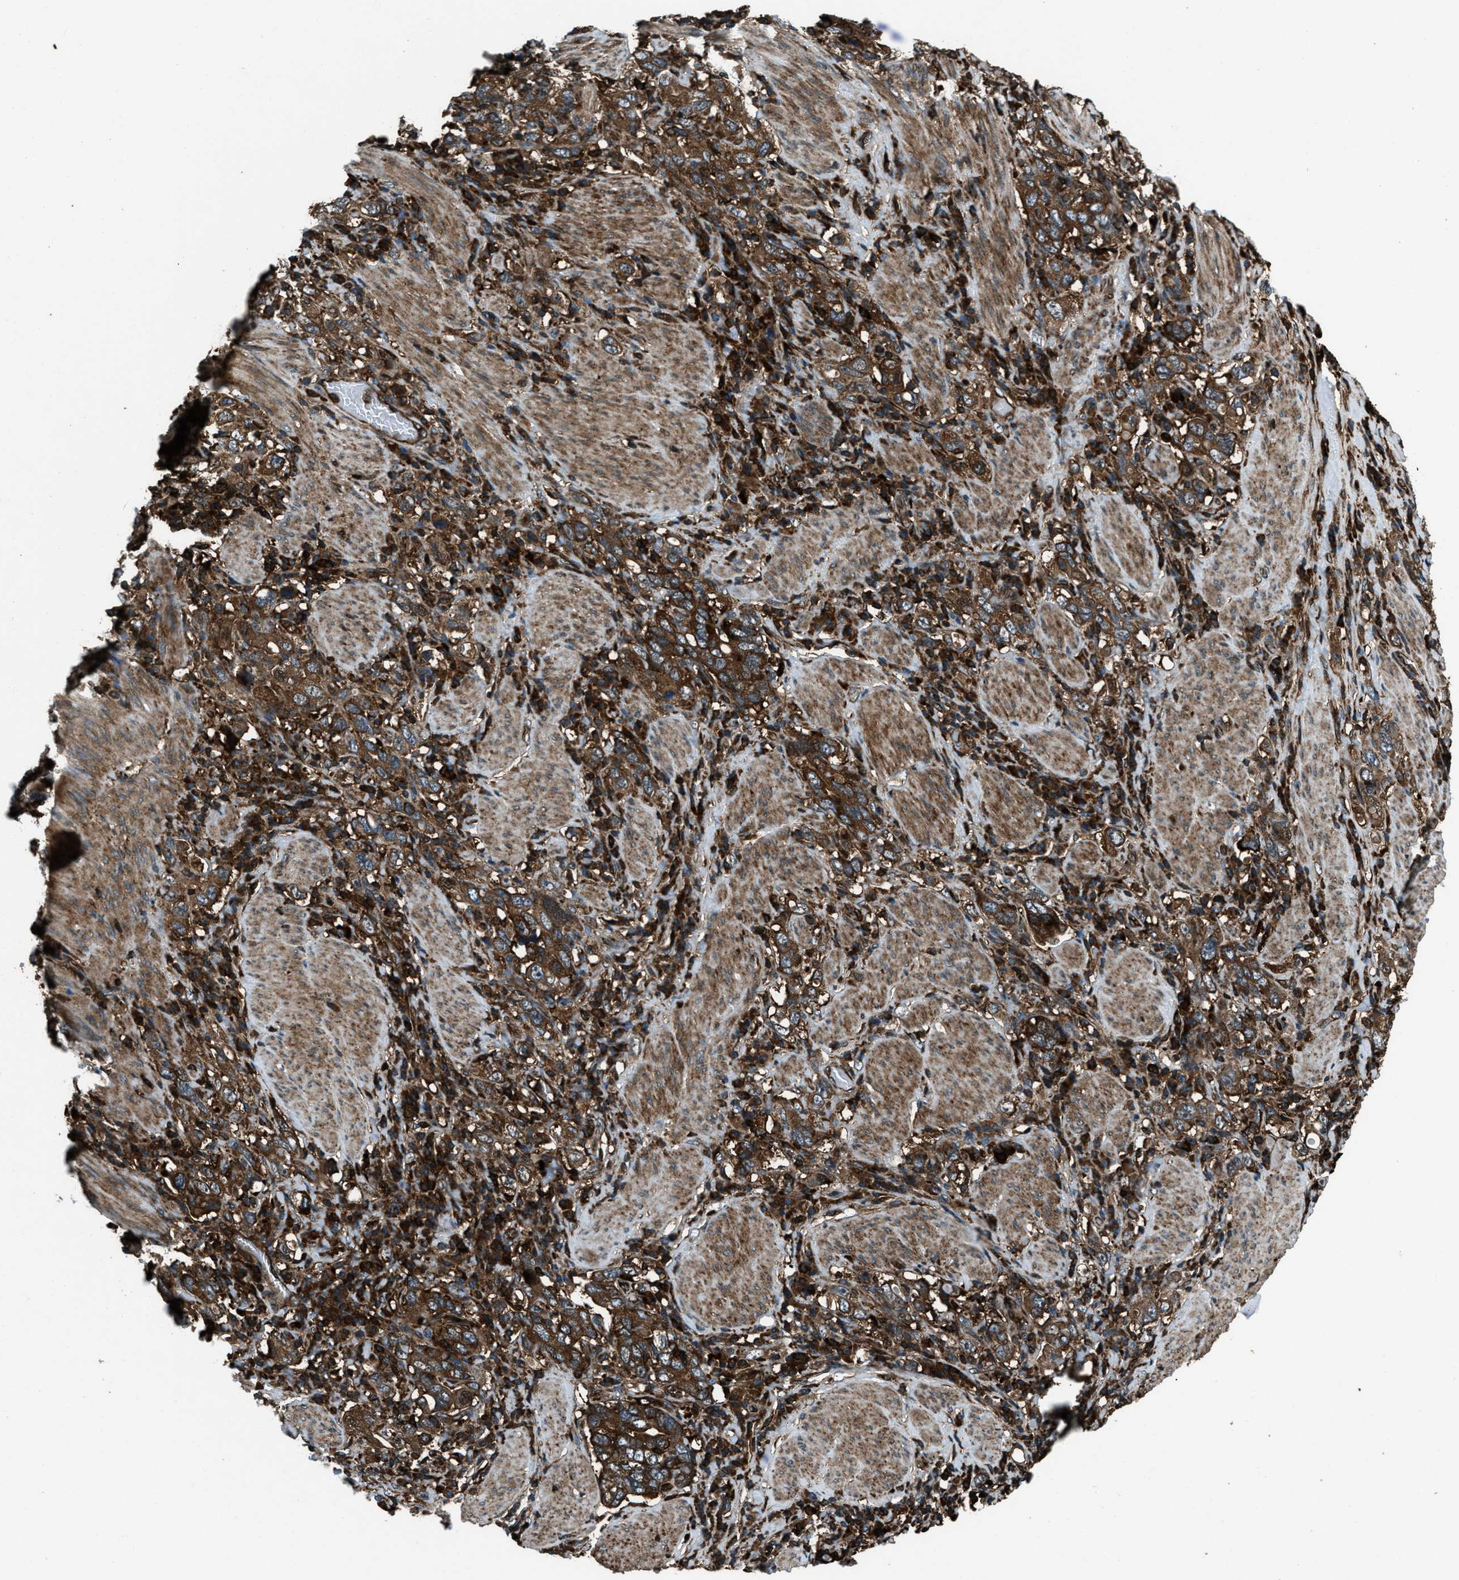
{"staining": {"intensity": "strong", "quantity": ">75%", "location": "cytoplasmic/membranous,nuclear"}, "tissue": "stomach cancer", "cell_type": "Tumor cells", "image_type": "cancer", "snomed": [{"axis": "morphology", "description": "Adenocarcinoma, NOS"}, {"axis": "topography", "description": "Stomach, upper"}], "caption": "A brown stain shows strong cytoplasmic/membranous and nuclear expression of a protein in adenocarcinoma (stomach) tumor cells. (IHC, brightfield microscopy, high magnification).", "gene": "SNX30", "patient": {"sex": "male", "age": 62}}